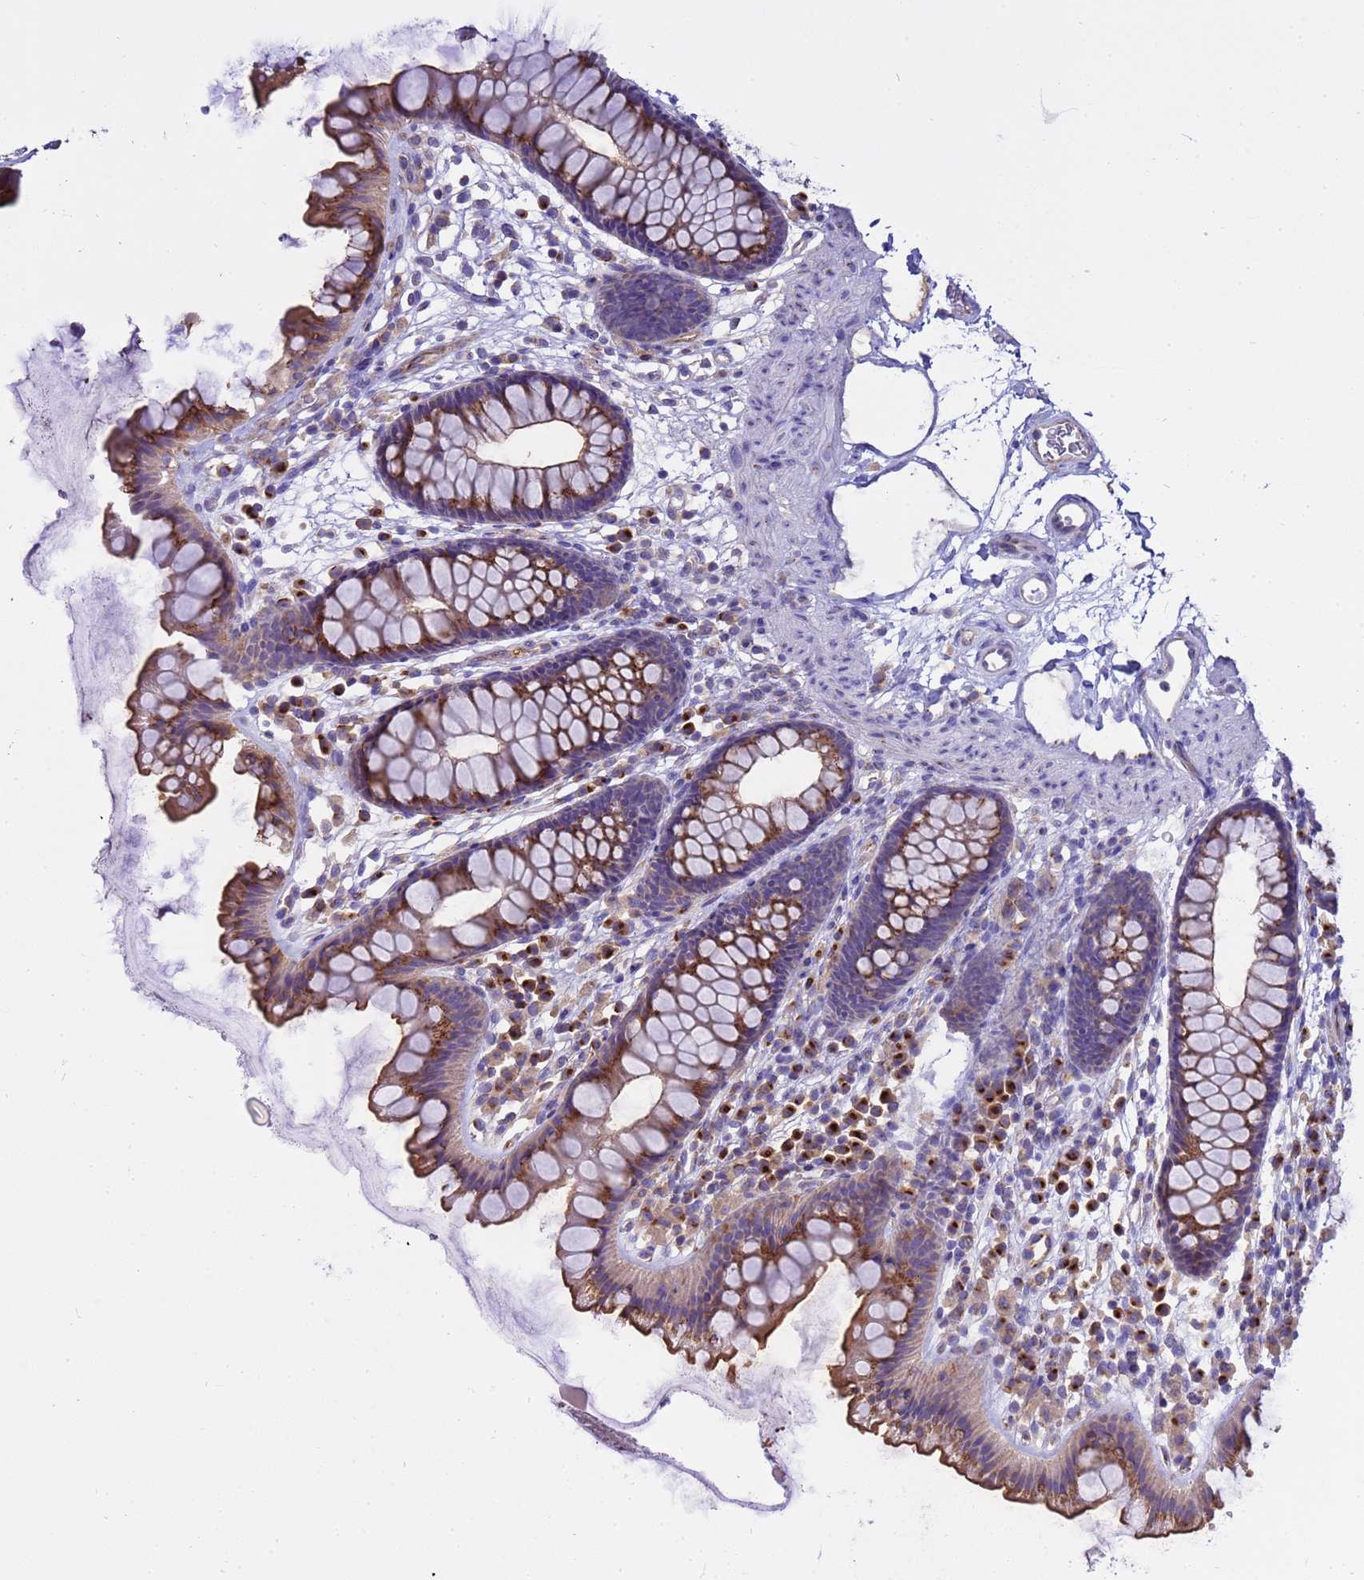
{"staining": {"intensity": "weak", "quantity": "25%-75%", "location": "cytoplasmic/membranous"}, "tissue": "colon", "cell_type": "Endothelial cells", "image_type": "normal", "snomed": [{"axis": "morphology", "description": "Normal tissue, NOS"}, {"axis": "topography", "description": "Colon"}], "caption": "Immunohistochemical staining of unremarkable colon reveals low levels of weak cytoplasmic/membranous staining in approximately 25%-75% of endothelial cells. (DAB (3,3'-diaminobenzidine) IHC with brightfield microscopy, high magnification).", "gene": "ANAPC1", "patient": {"sex": "female", "age": 62}}